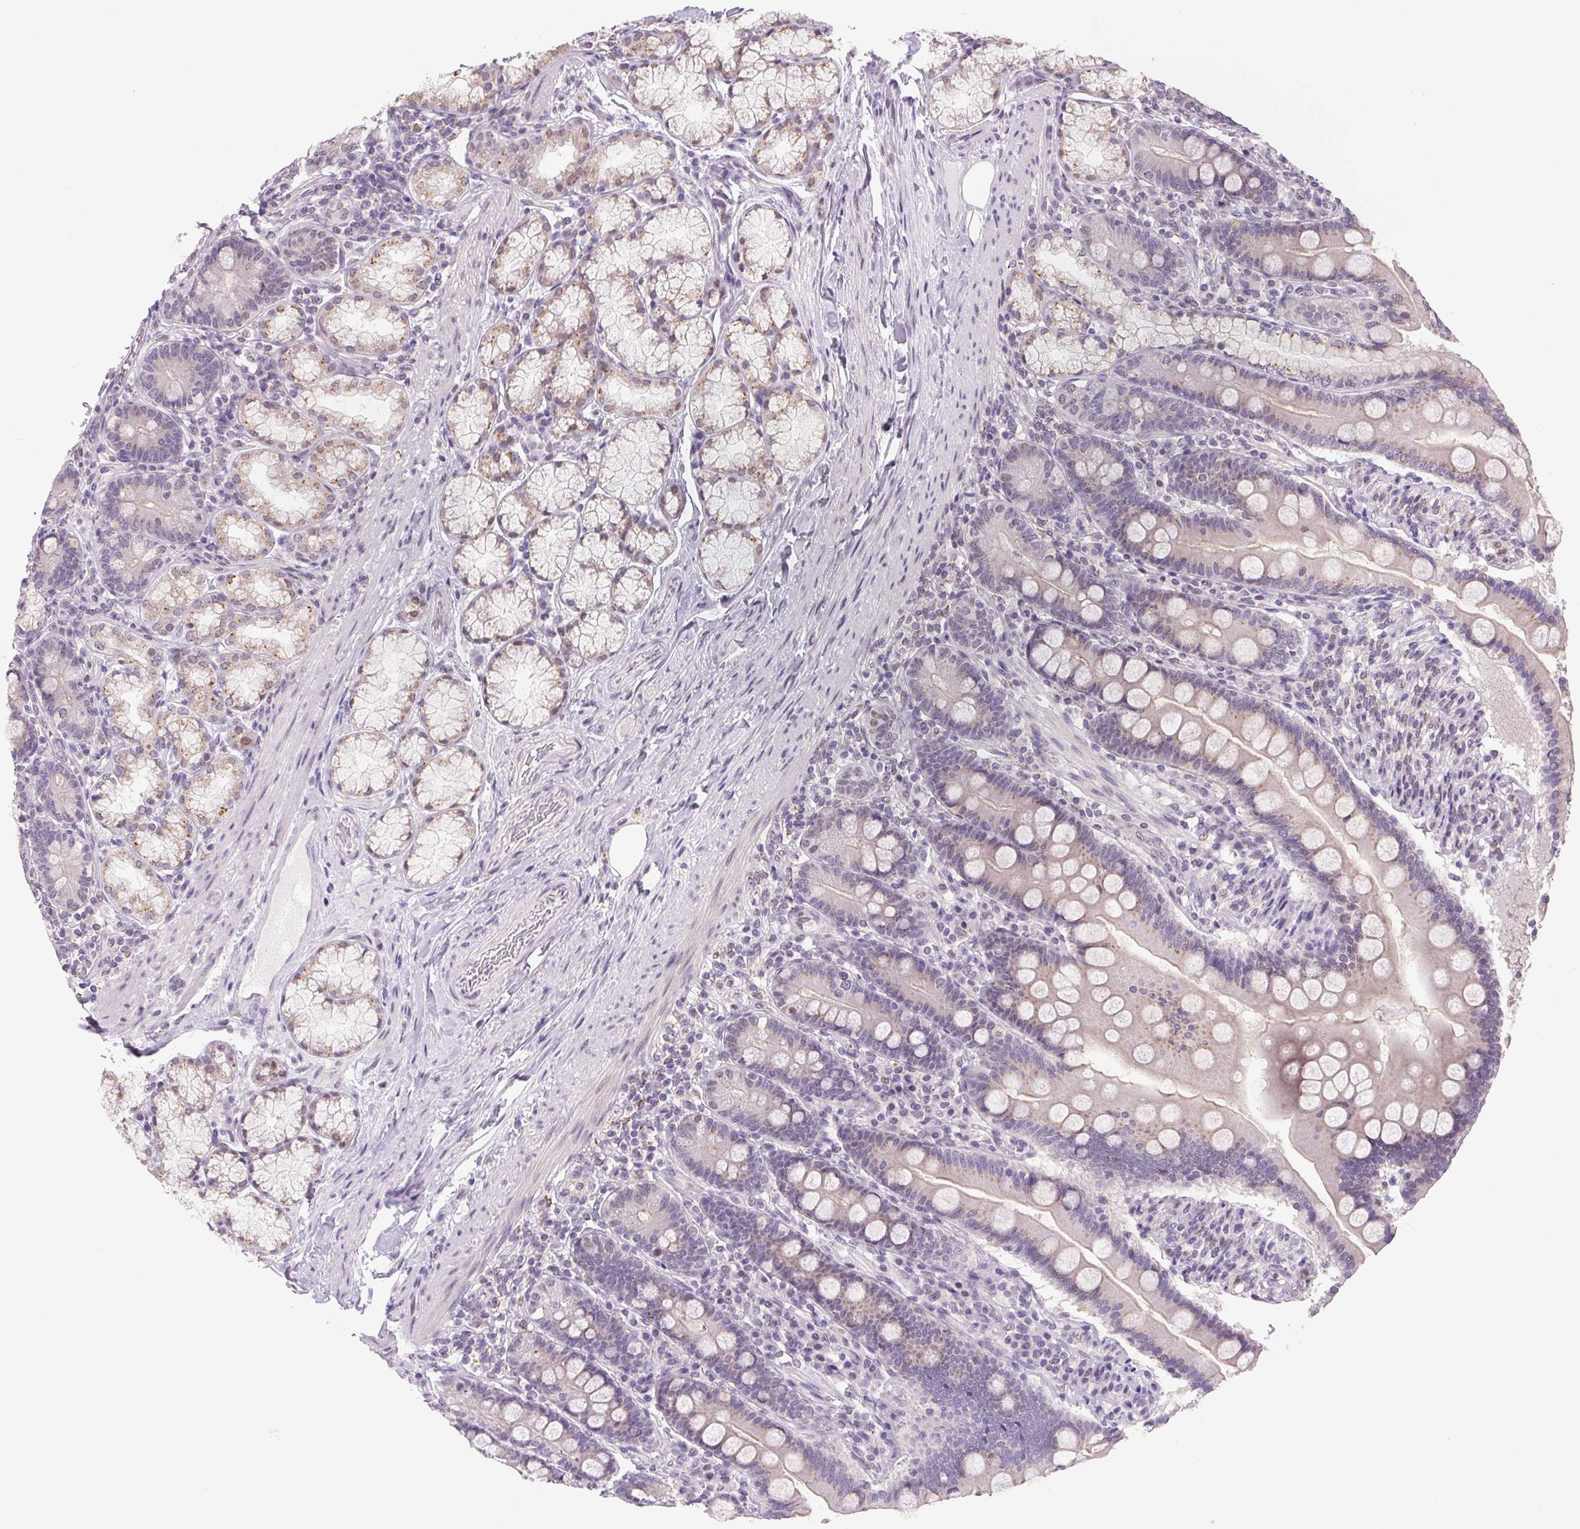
{"staining": {"intensity": "weak", "quantity": "25%-75%", "location": "cytoplasmic/membranous"}, "tissue": "duodenum", "cell_type": "Glandular cells", "image_type": "normal", "snomed": [{"axis": "morphology", "description": "Normal tissue, NOS"}, {"axis": "topography", "description": "Duodenum"}], "caption": "Glandular cells demonstrate low levels of weak cytoplasmic/membranous staining in about 25%-75% of cells in normal human duodenum.", "gene": "AKR1E2", "patient": {"sex": "female", "age": 67}}